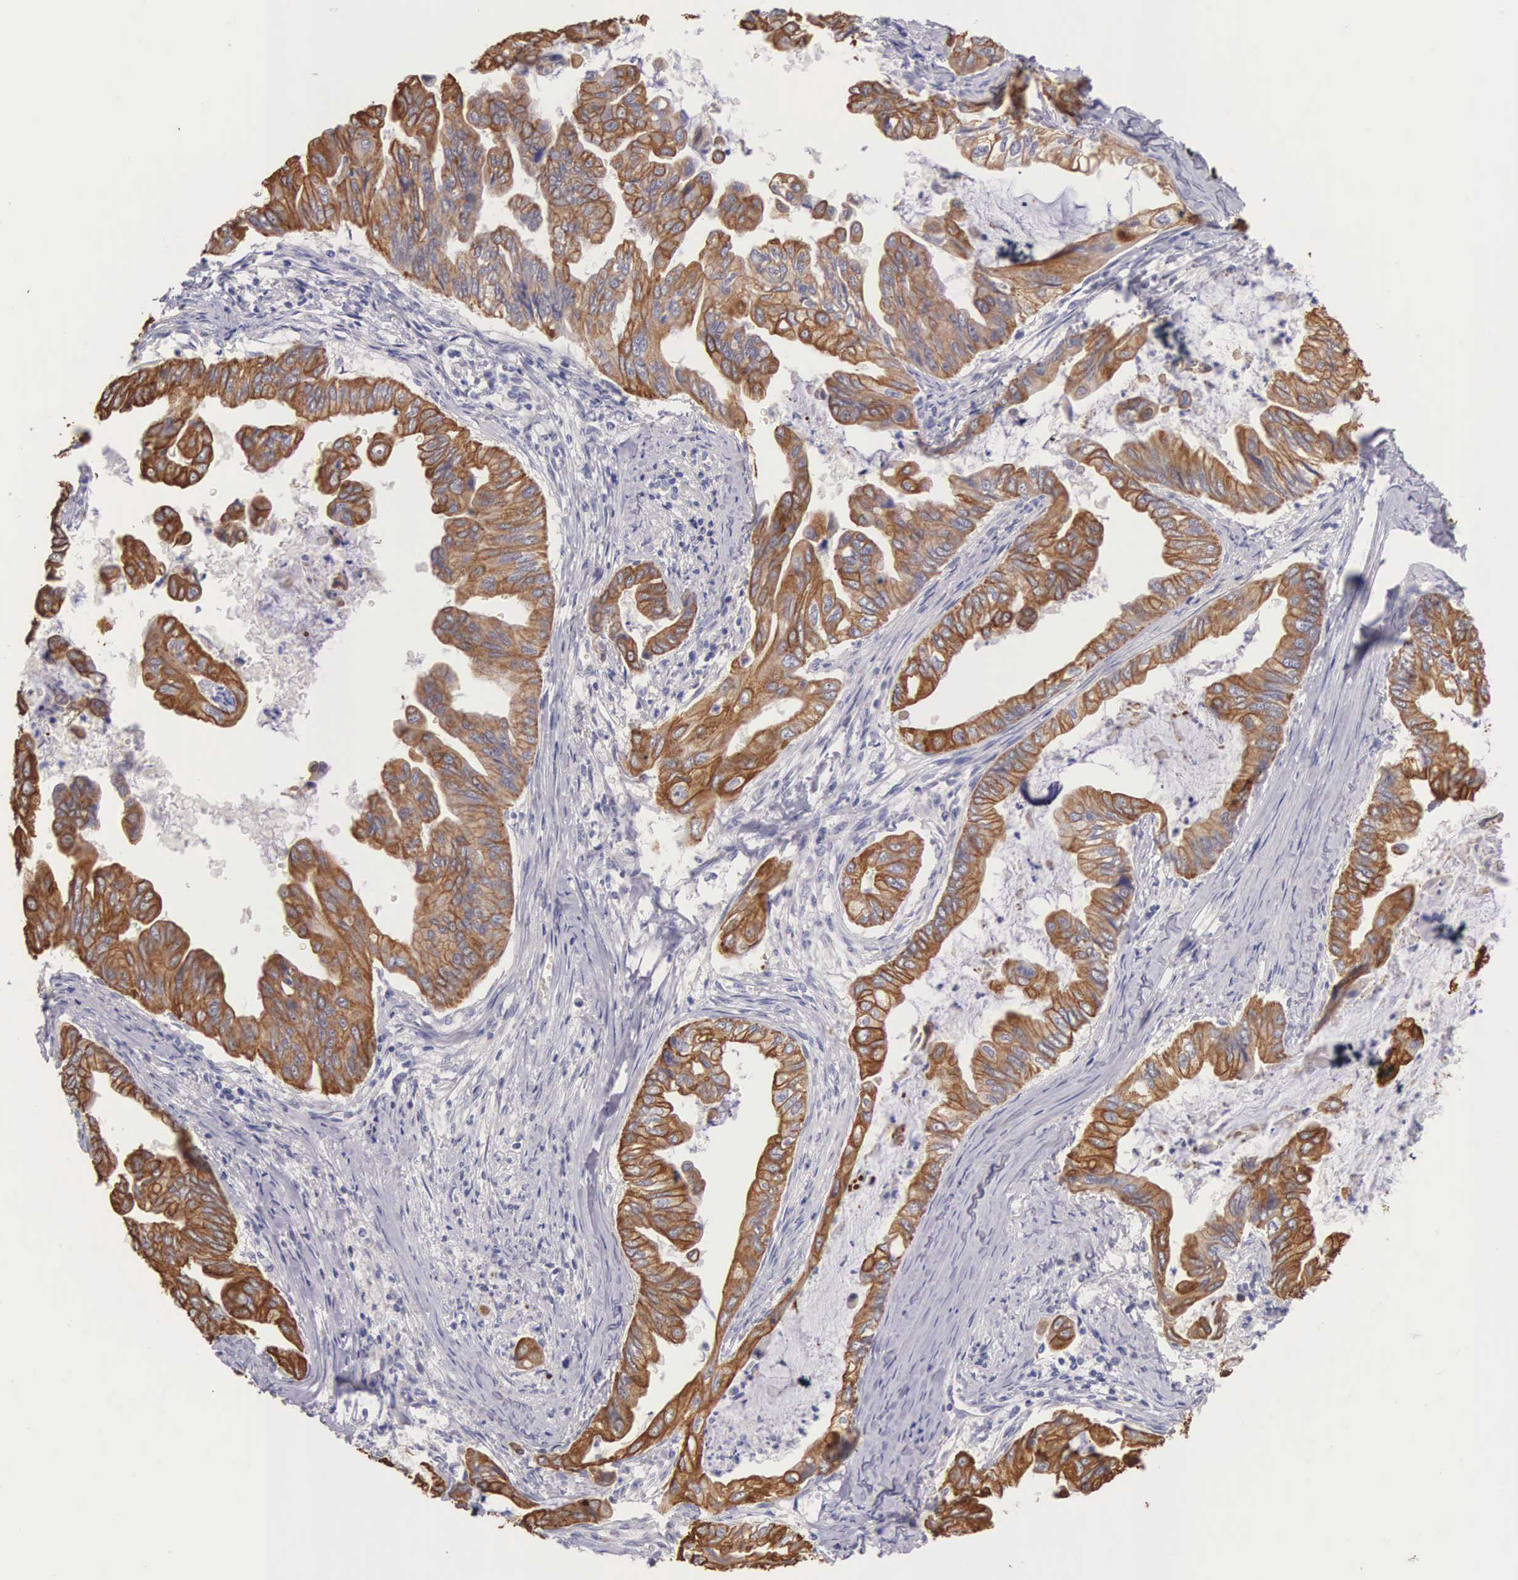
{"staining": {"intensity": "moderate", "quantity": ">75%", "location": "cytoplasmic/membranous"}, "tissue": "stomach cancer", "cell_type": "Tumor cells", "image_type": "cancer", "snomed": [{"axis": "morphology", "description": "Adenocarcinoma, NOS"}, {"axis": "topography", "description": "Stomach, upper"}], "caption": "This photomicrograph demonstrates immunohistochemistry staining of human stomach cancer (adenocarcinoma), with medium moderate cytoplasmic/membranous staining in approximately >75% of tumor cells.", "gene": "PIR", "patient": {"sex": "male", "age": 80}}